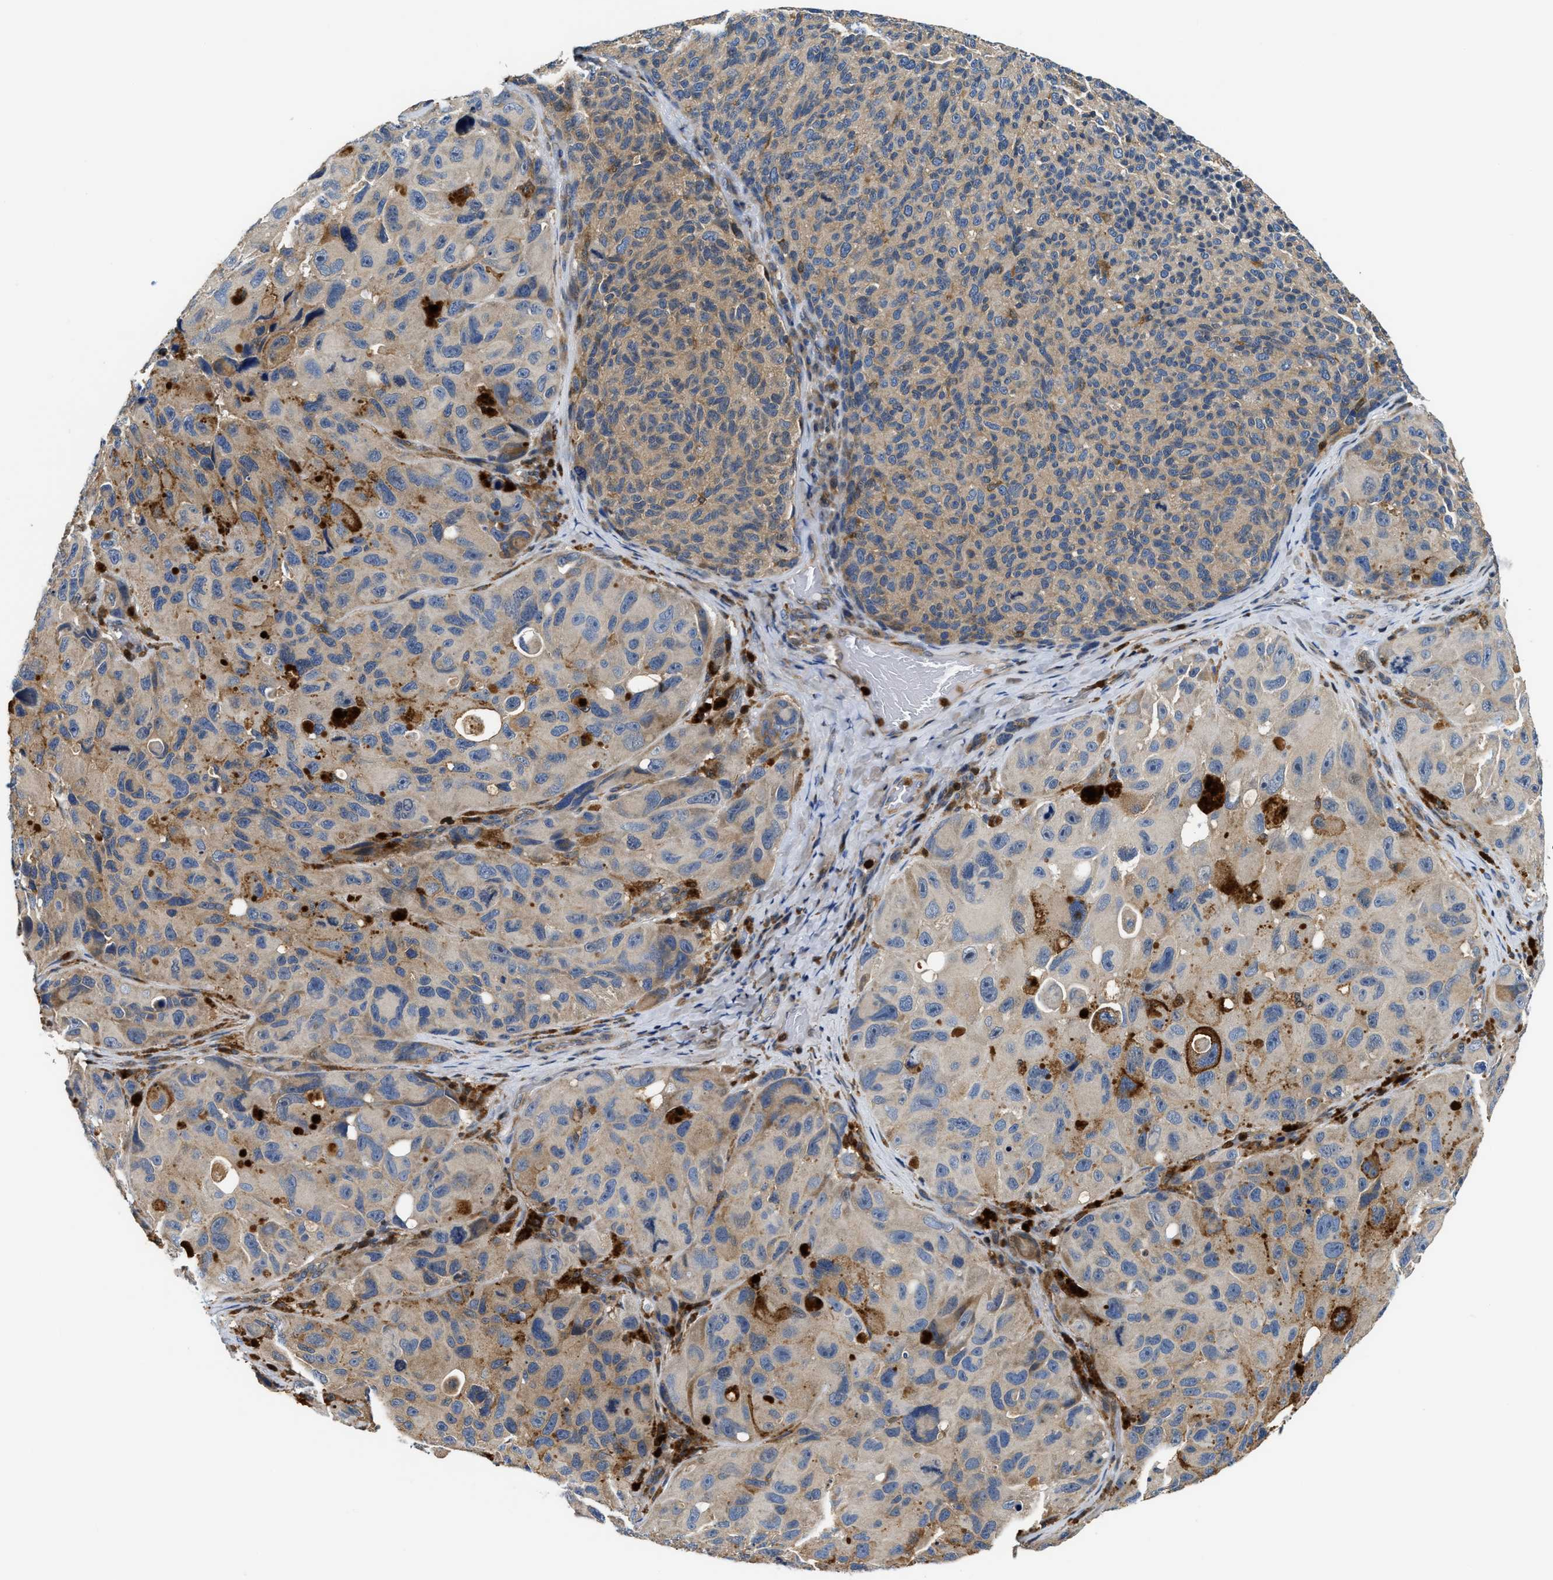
{"staining": {"intensity": "weak", "quantity": "25%-75%", "location": "cytoplasmic/membranous"}, "tissue": "melanoma", "cell_type": "Tumor cells", "image_type": "cancer", "snomed": [{"axis": "morphology", "description": "Malignant melanoma, NOS"}, {"axis": "topography", "description": "Skin"}], "caption": "Human melanoma stained with a protein marker reveals weak staining in tumor cells.", "gene": "OSTF1", "patient": {"sex": "female", "age": 73}}